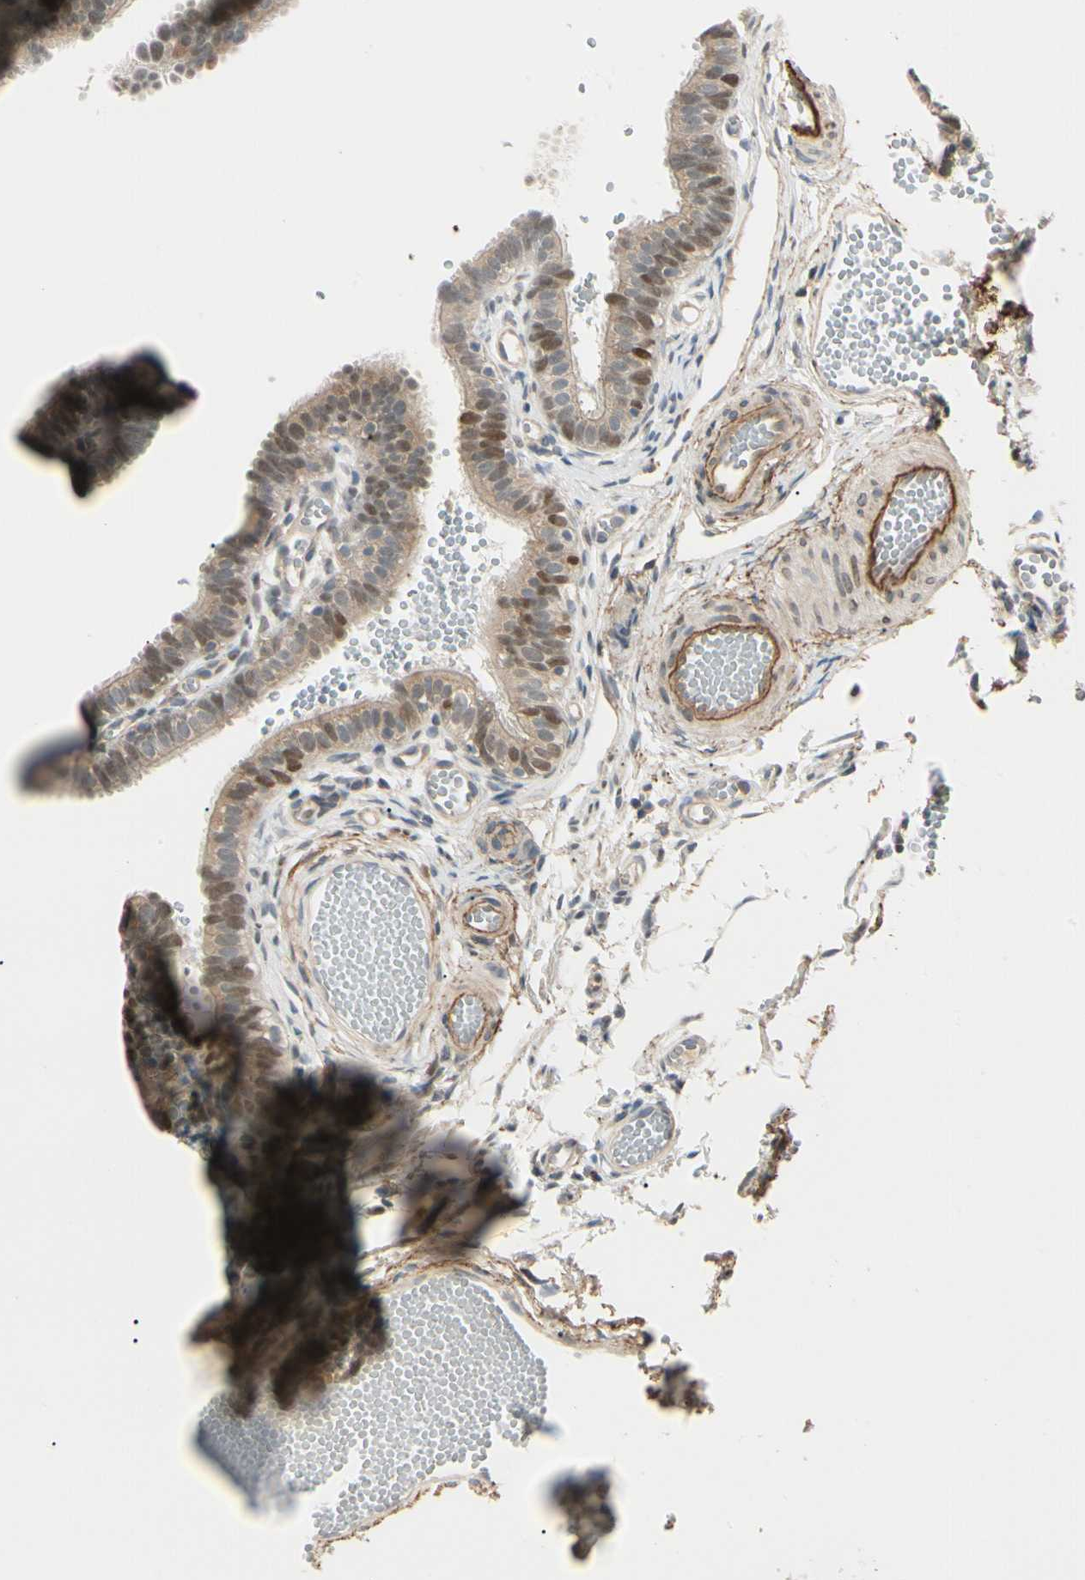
{"staining": {"intensity": "weak", "quantity": ">75%", "location": "cytoplasmic/membranous"}, "tissue": "fallopian tube", "cell_type": "Glandular cells", "image_type": "normal", "snomed": [{"axis": "morphology", "description": "Normal tissue, NOS"}, {"axis": "topography", "description": "Fallopian tube"}, {"axis": "topography", "description": "Placenta"}], "caption": "Immunohistochemical staining of normal human fallopian tube exhibits low levels of weak cytoplasmic/membranous positivity in about >75% of glandular cells.", "gene": "F2R", "patient": {"sex": "female", "age": 34}}